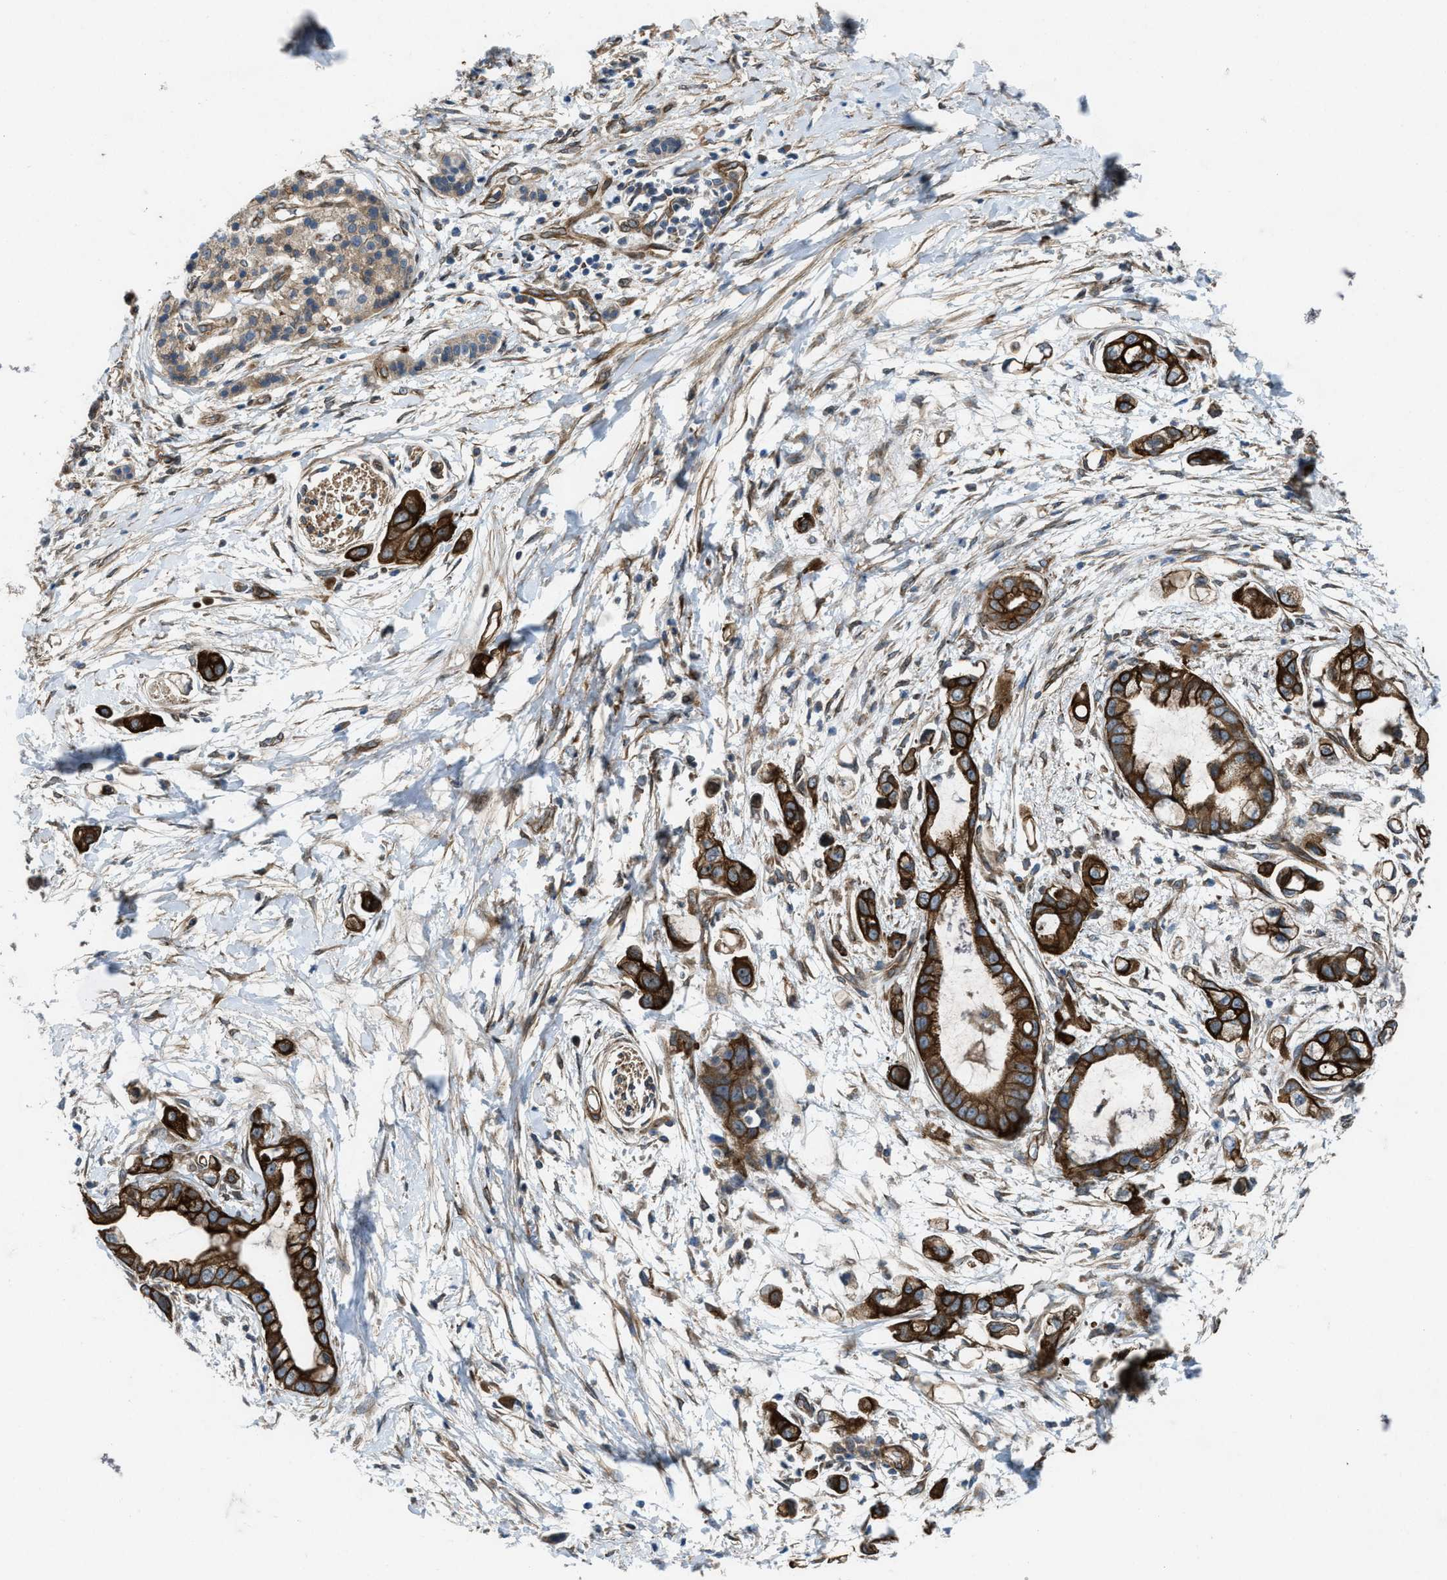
{"staining": {"intensity": "strong", "quantity": ">75%", "location": "cytoplasmic/membranous"}, "tissue": "pancreatic cancer", "cell_type": "Tumor cells", "image_type": "cancer", "snomed": [{"axis": "morphology", "description": "Adenocarcinoma, NOS"}, {"axis": "topography", "description": "Pancreas"}], "caption": "Tumor cells display strong cytoplasmic/membranous positivity in about >75% of cells in pancreatic cancer (adenocarcinoma).", "gene": "URGCP", "patient": {"sex": "male", "age": 59}}